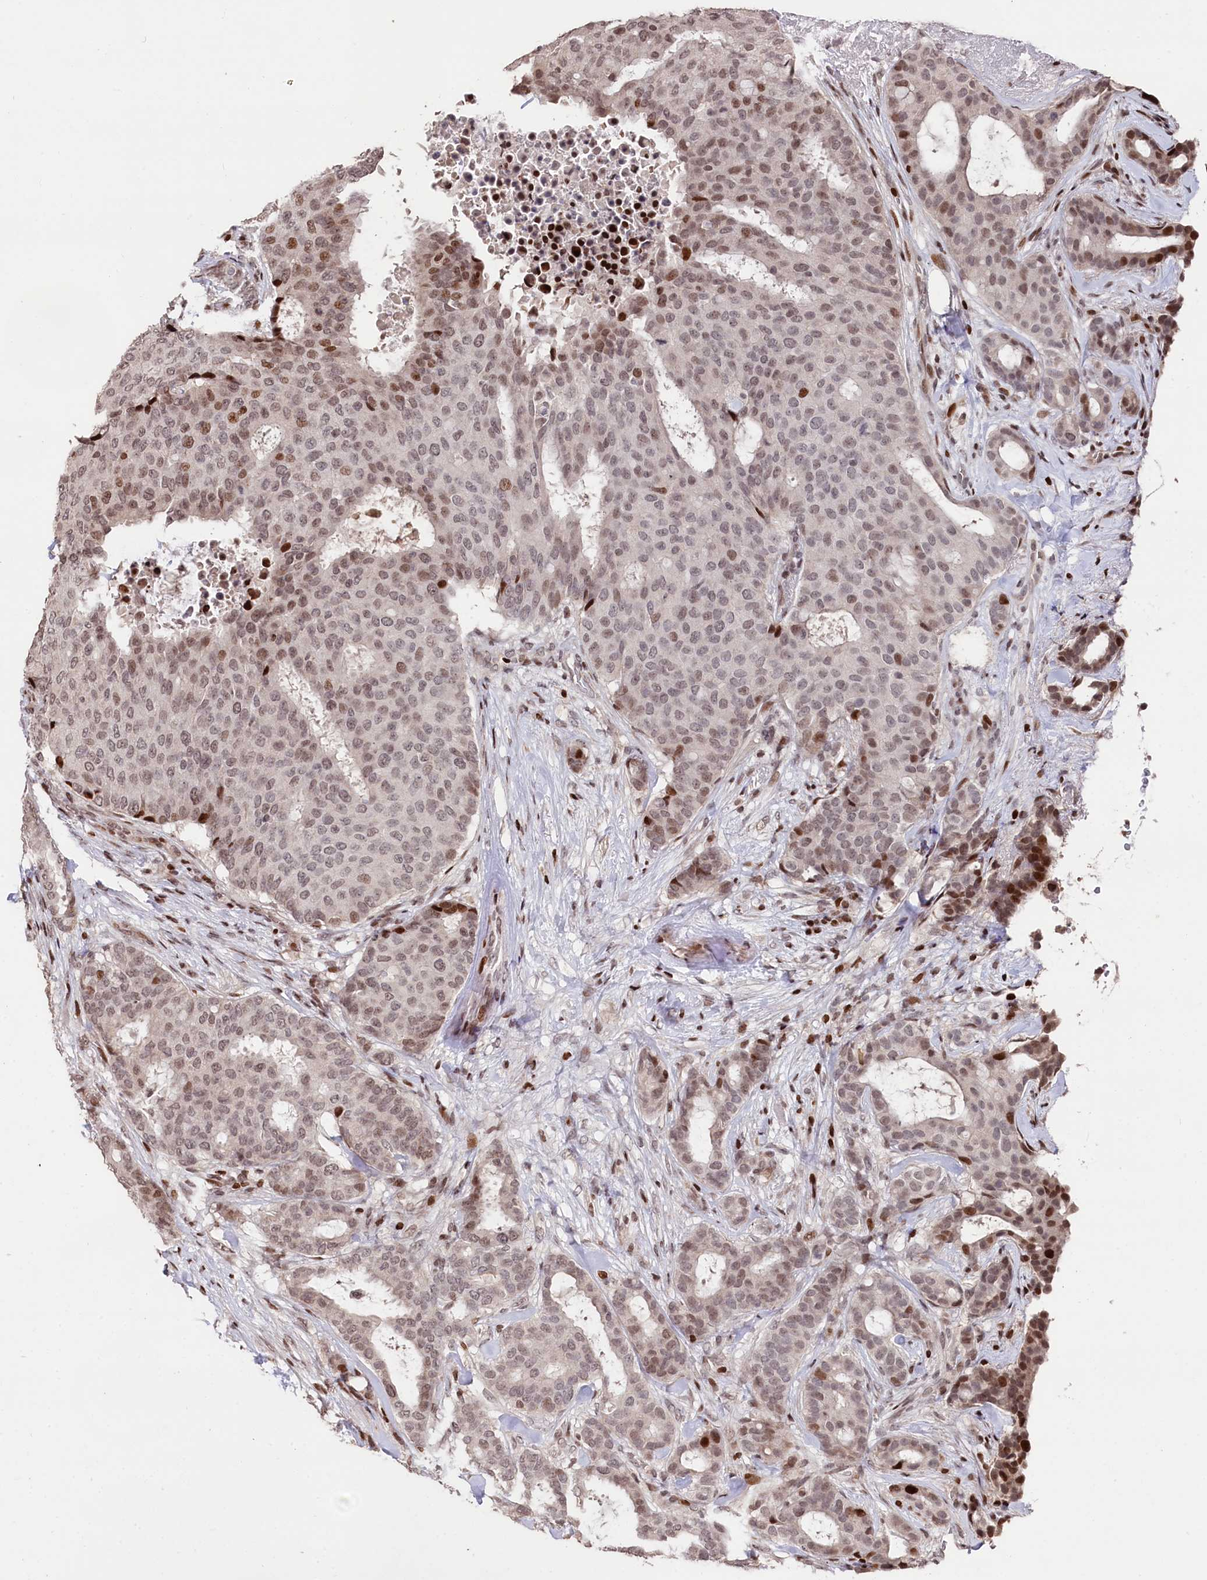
{"staining": {"intensity": "moderate", "quantity": "<25%", "location": "nuclear"}, "tissue": "breast cancer", "cell_type": "Tumor cells", "image_type": "cancer", "snomed": [{"axis": "morphology", "description": "Duct carcinoma"}, {"axis": "topography", "description": "Breast"}], "caption": "Human breast cancer (infiltrating ductal carcinoma) stained with a brown dye displays moderate nuclear positive expression in approximately <25% of tumor cells.", "gene": "MCF2L2", "patient": {"sex": "female", "age": 75}}